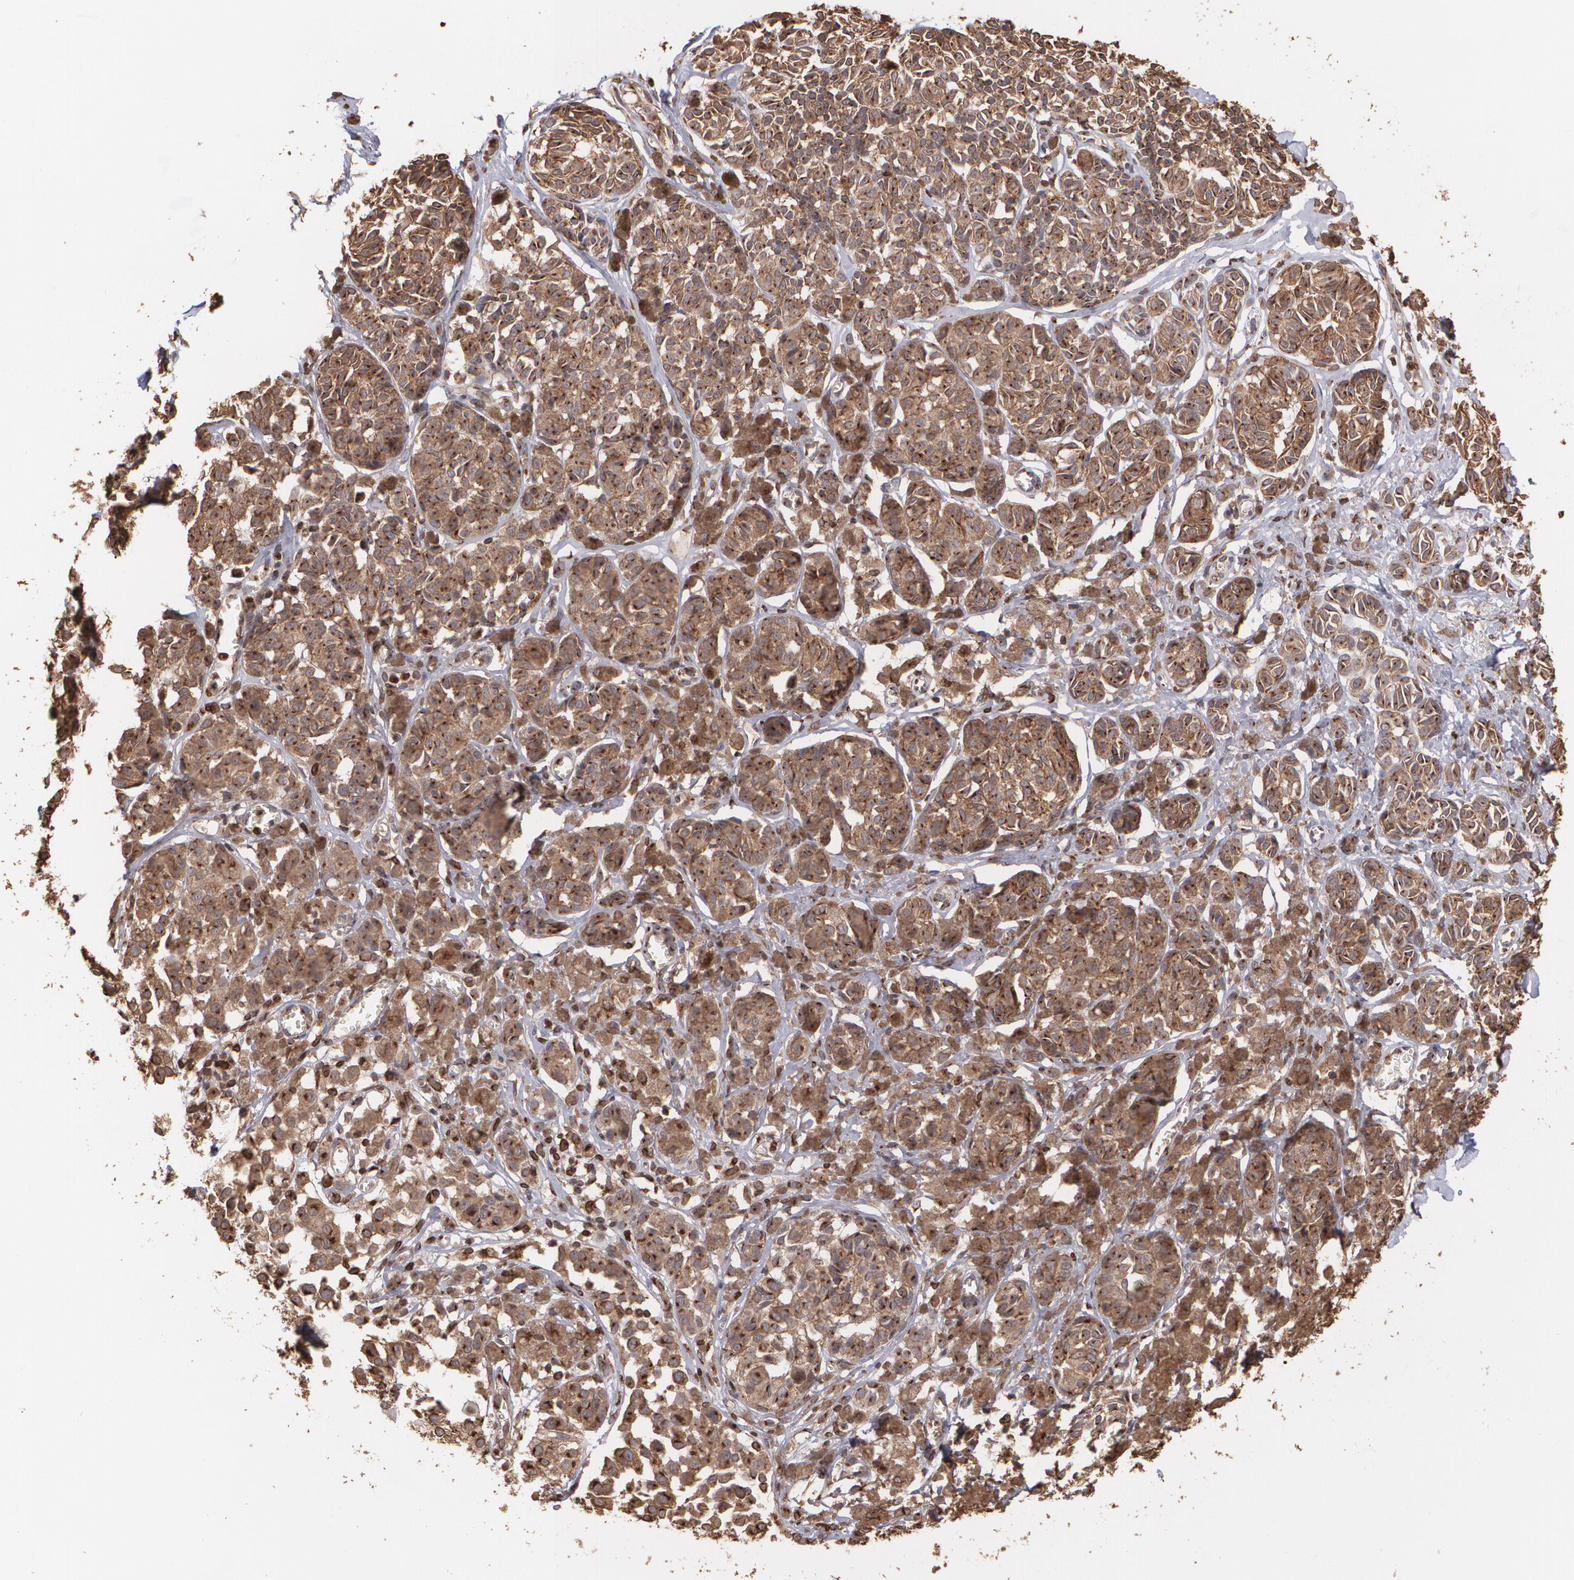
{"staining": {"intensity": "moderate", "quantity": ">75%", "location": "cytoplasmic/membranous"}, "tissue": "melanoma", "cell_type": "Tumor cells", "image_type": "cancer", "snomed": [{"axis": "morphology", "description": "Malignant melanoma, NOS"}, {"axis": "topography", "description": "Skin"}], "caption": "Malignant melanoma stained with a protein marker reveals moderate staining in tumor cells.", "gene": "TRIP11", "patient": {"sex": "male", "age": 76}}